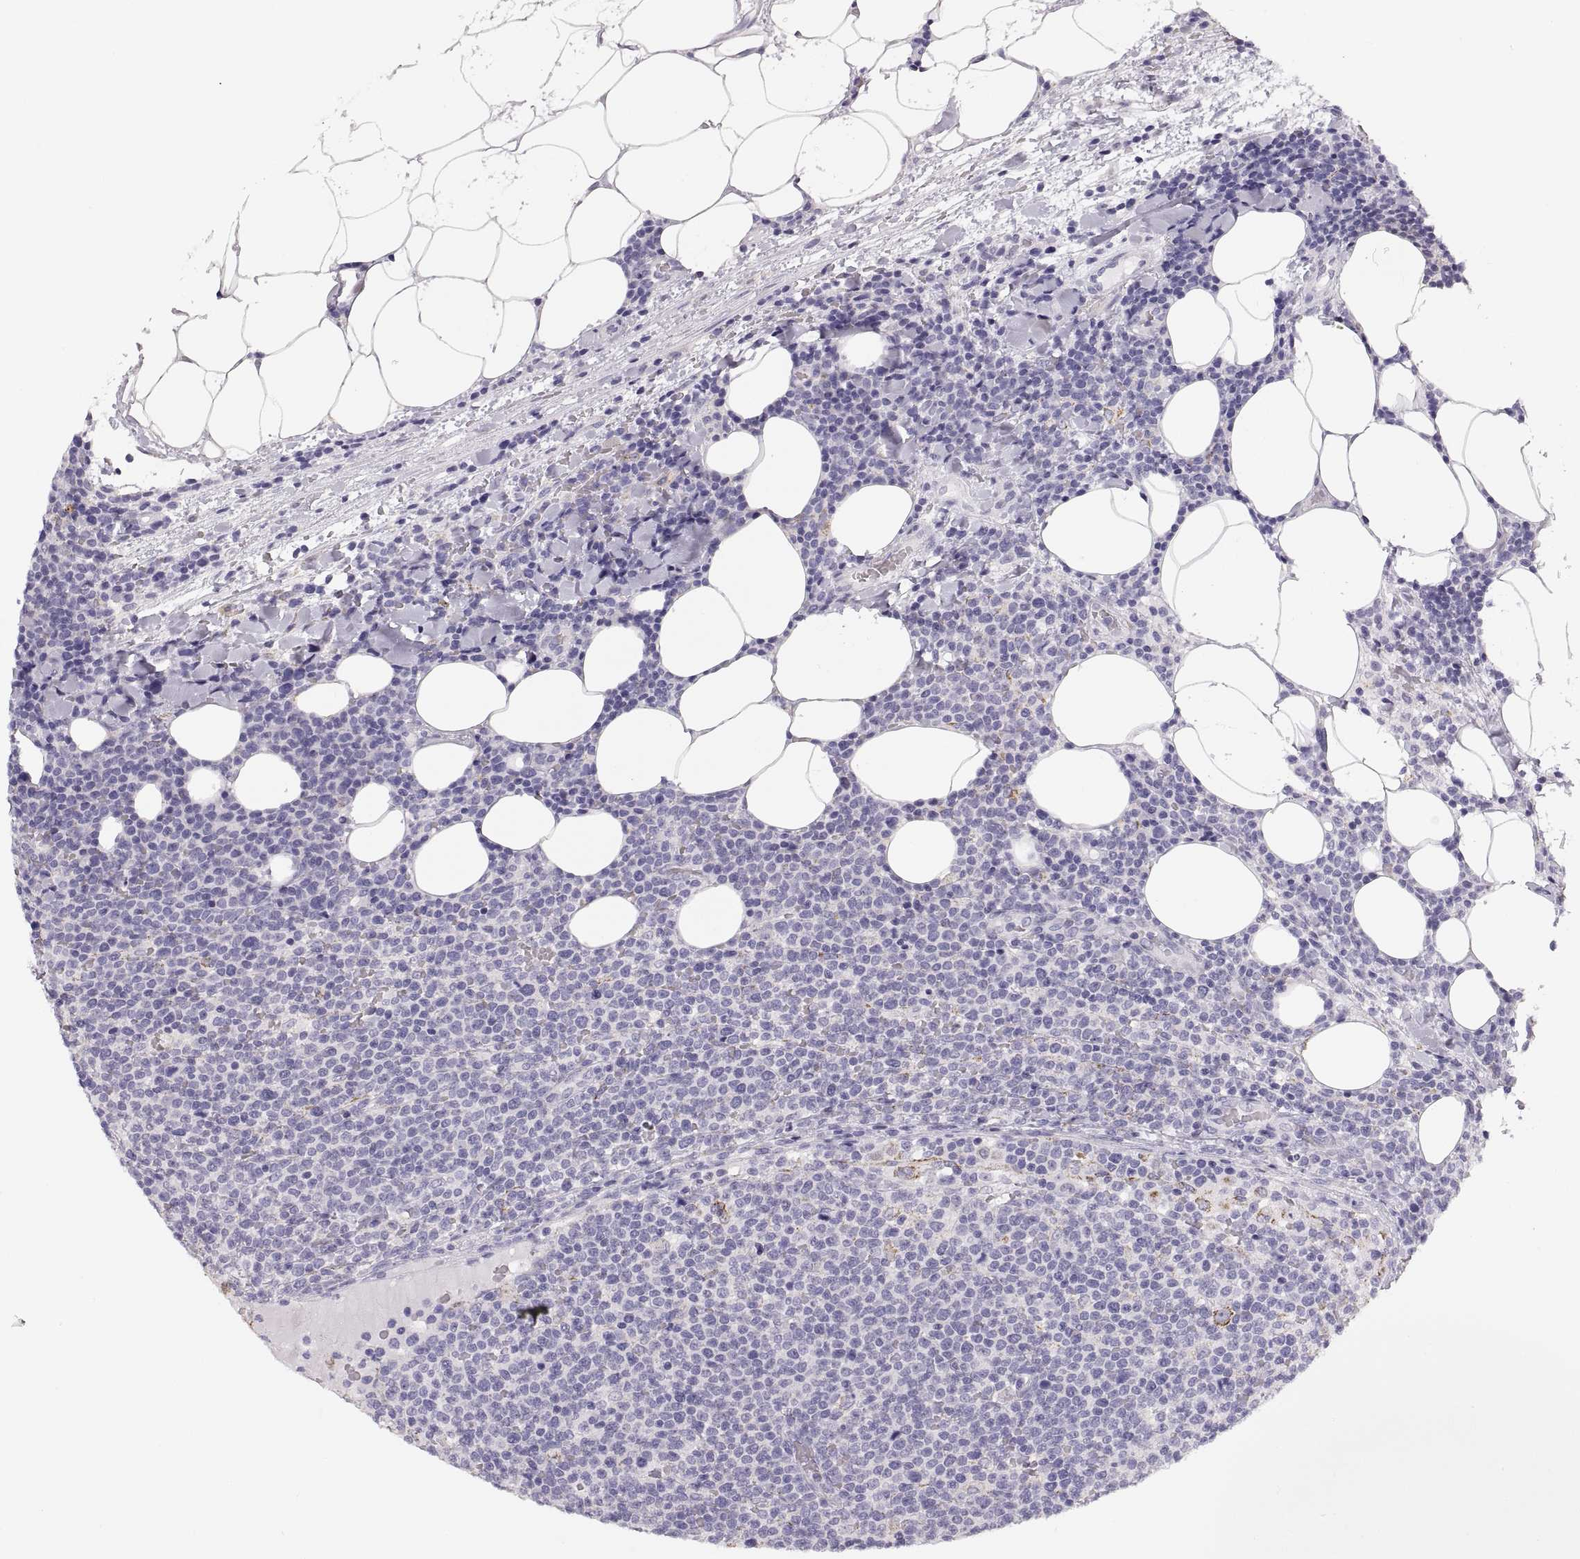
{"staining": {"intensity": "negative", "quantity": "none", "location": "none"}, "tissue": "lymphoma", "cell_type": "Tumor cells", "image_type": "cancer", "snomed": [{"axis": "morphology", "description": "Malignant lymphoma, non-Hodgkin's type, High grade"}, {"axis": "topography", "description": "Lymph node"}], "caption": "A photomicrograph of lymphoma stained for a protein exhibits no brown staining in tumor cells.", "gene": "COL9A3", "patient": {"sex": "male", "age": 61}}